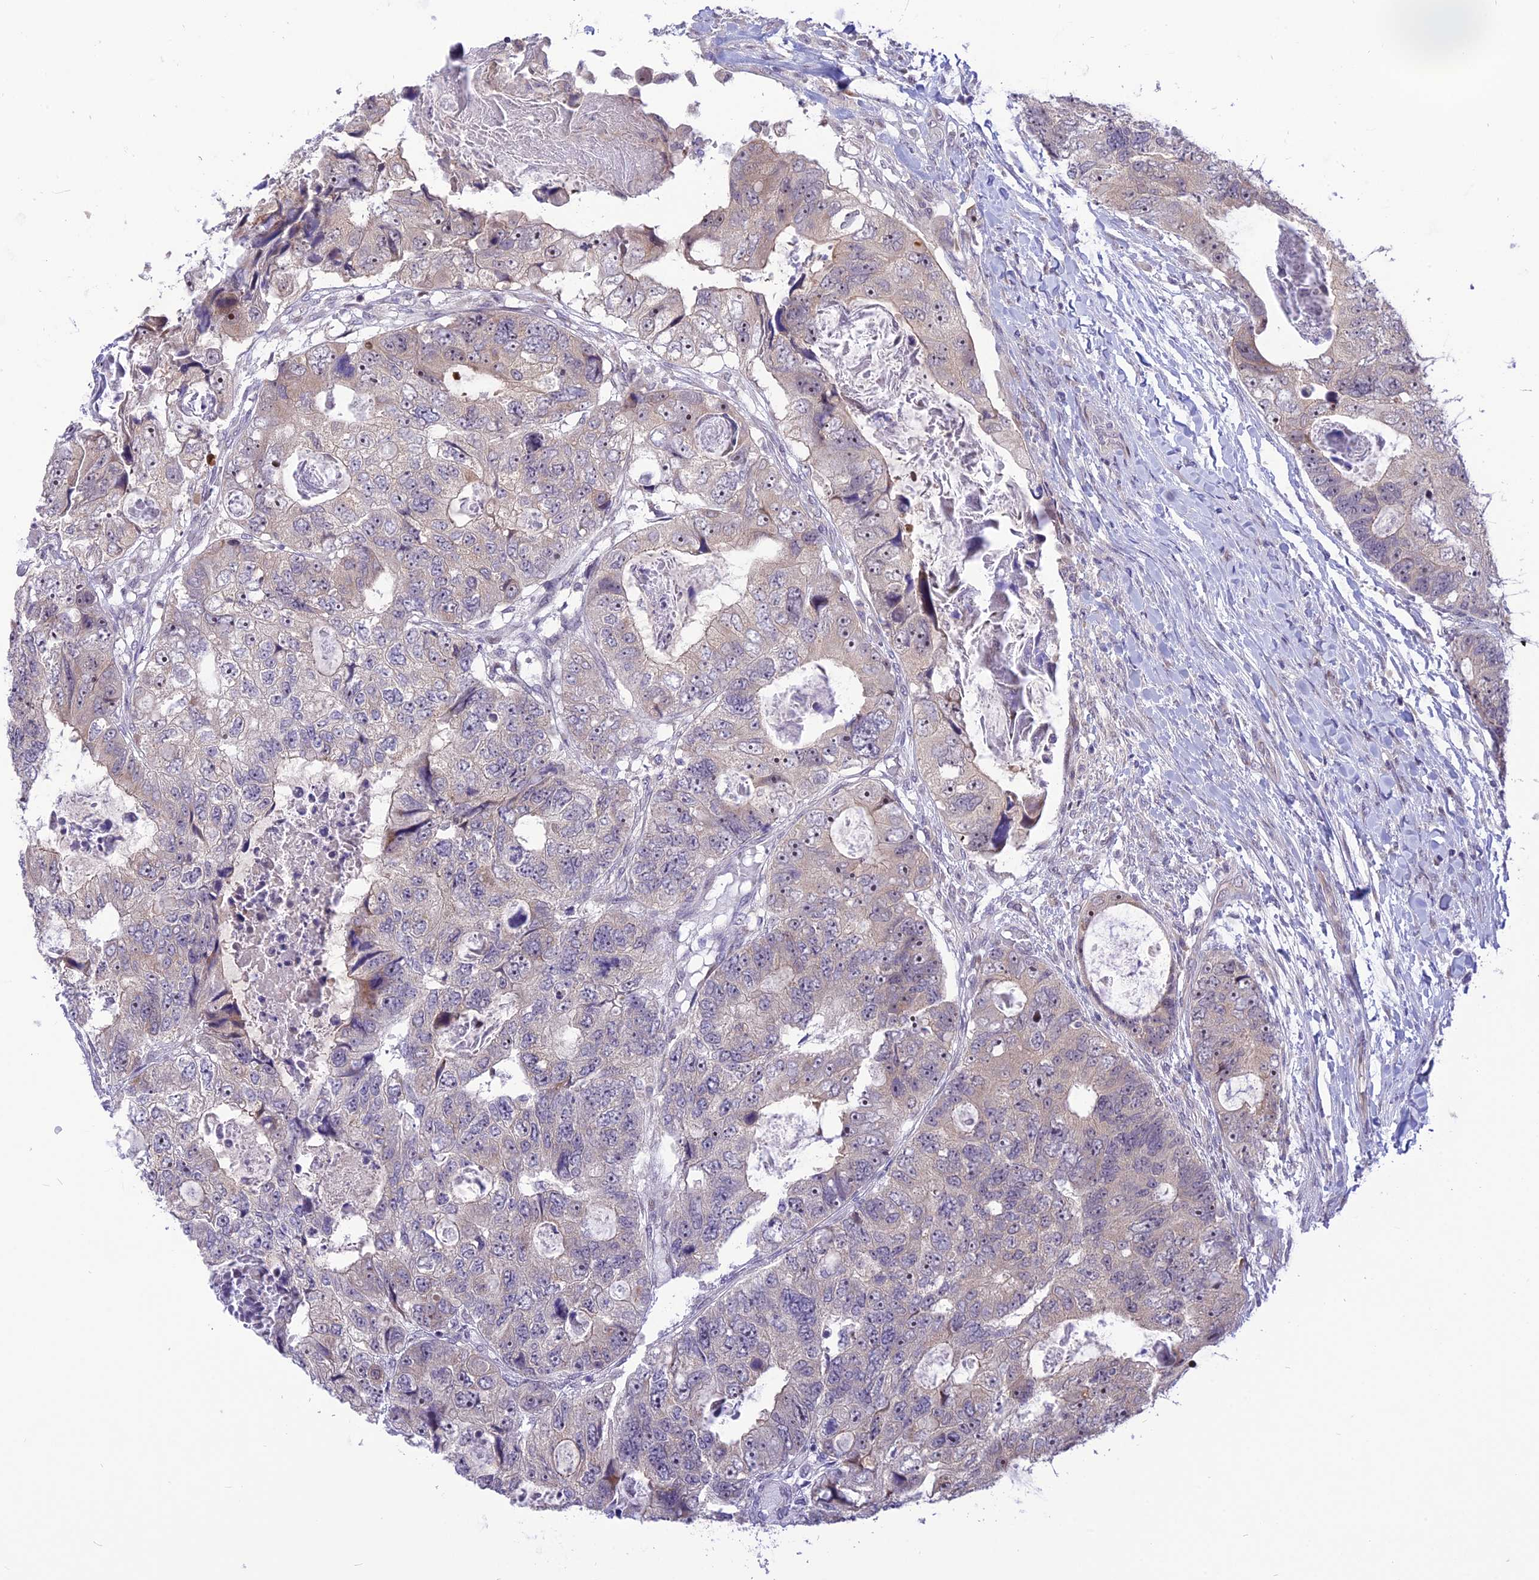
{"staining": {"intensity": "moderate", "quantity": "<25%", "location": "cytoplasmic/membranous"}, "tissue": "colorectal cancer", "cell_type": "Tumor cells", "image_type": "cancer", "snomed": [{"axis": "morphology", "description": "Adenocarcinoma, NOS"}, {"axis": "topography", "description": "Rectum"}], "caption": "Tumor cells show moderate cytoplasmic/membranous expression in approximately <25% of cells in colorectal adenocarcinoma.", "gene": "ZNF837", "patient": {"sex": "male", "age": 59}}